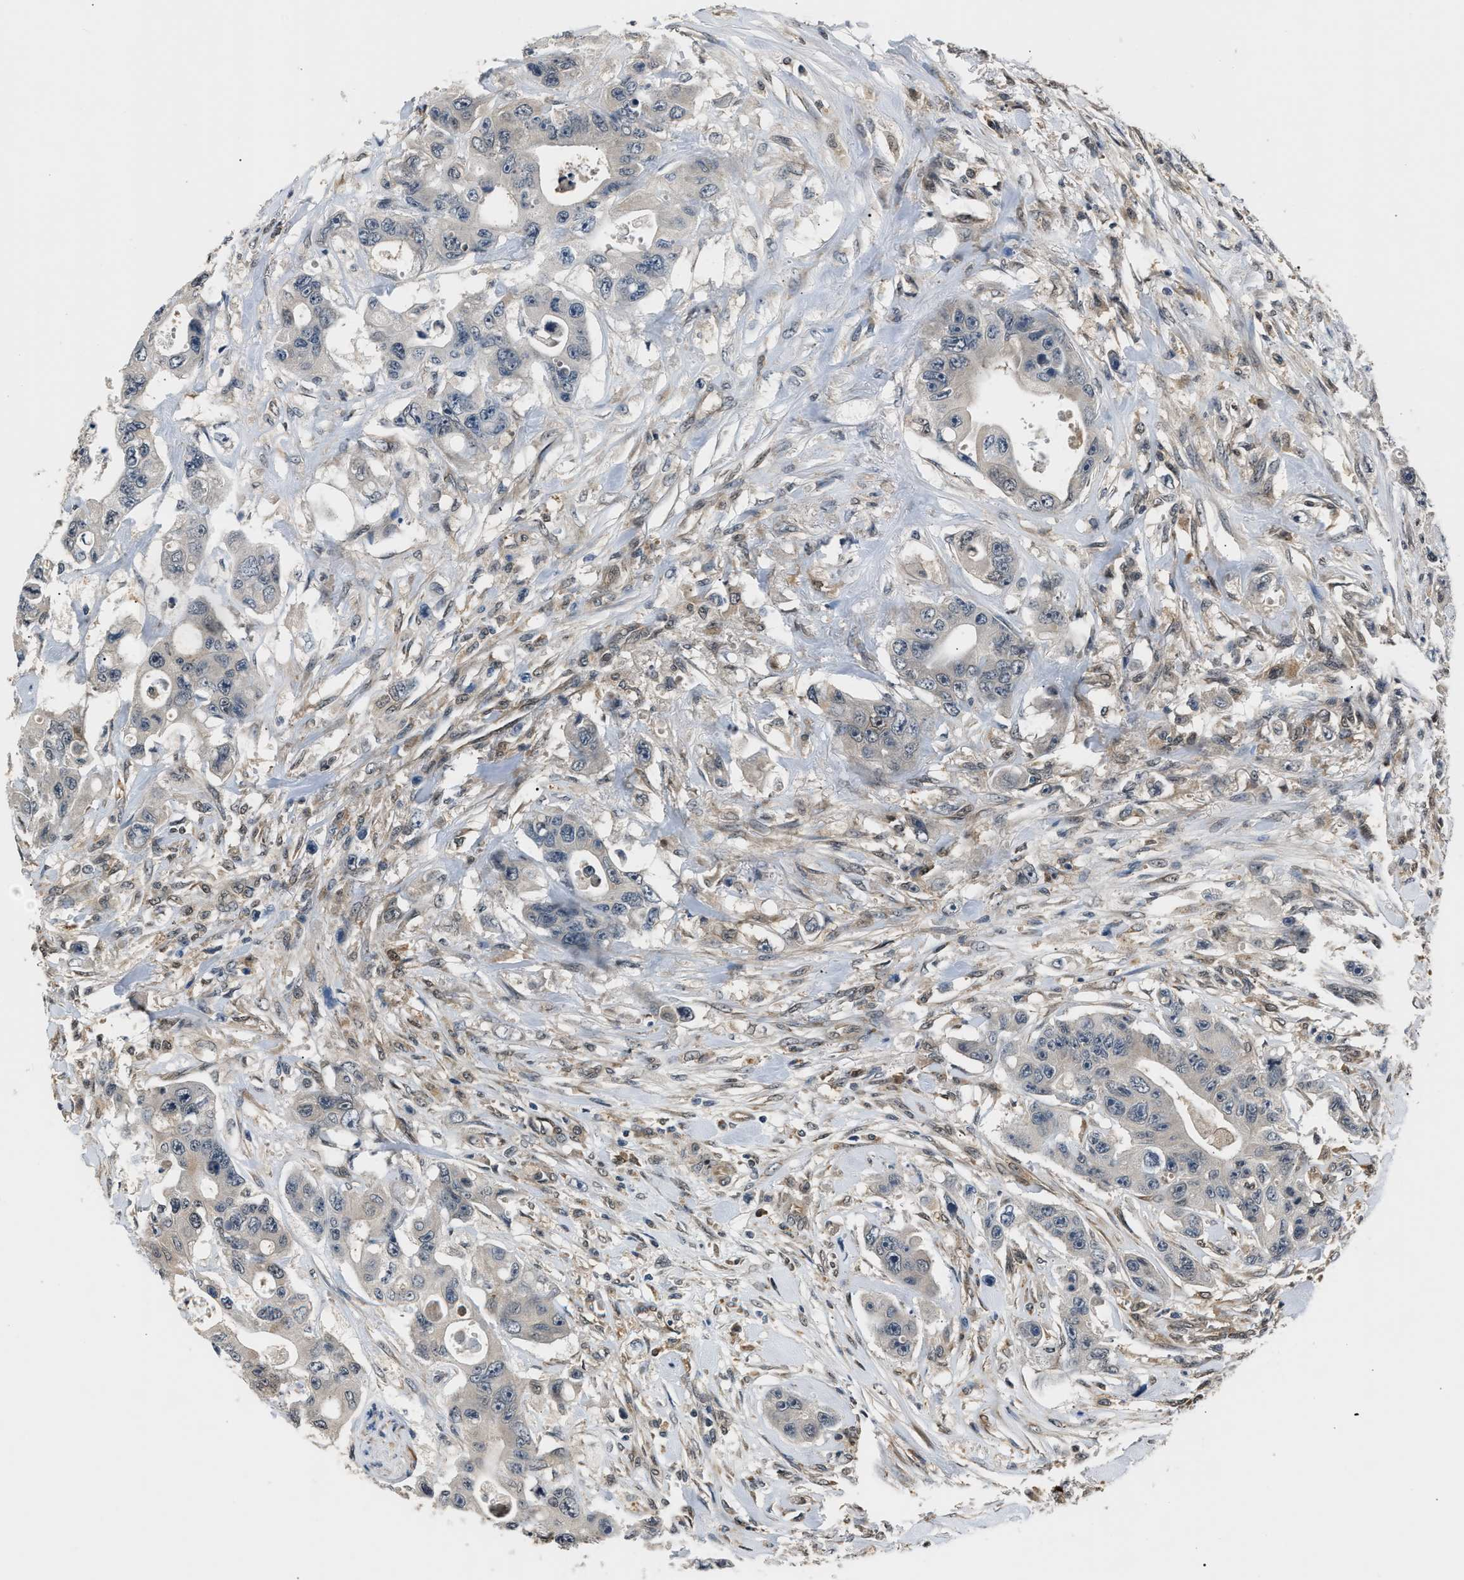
{"staining": {"intensity": "negative", "quantity": "none", "location": "none"}, "tissue": "colorectal cancer", "cell_type": "Tumor cells", "image_type": "cancer", "snomed": [{"axis": "morphology", "description": "Adenocarcinoma, NOS"}, {"axis": "topography", "description": "Colon"}], "caption": "High power microscopy photomicrograph of an immunohistochemistry (IHC) micrograph of adenocarcinoma (colorectal), revealing no significant expression in tumor cells.", "gene": "TP53I3", "patient": {"sex": "female", "age": 46}}